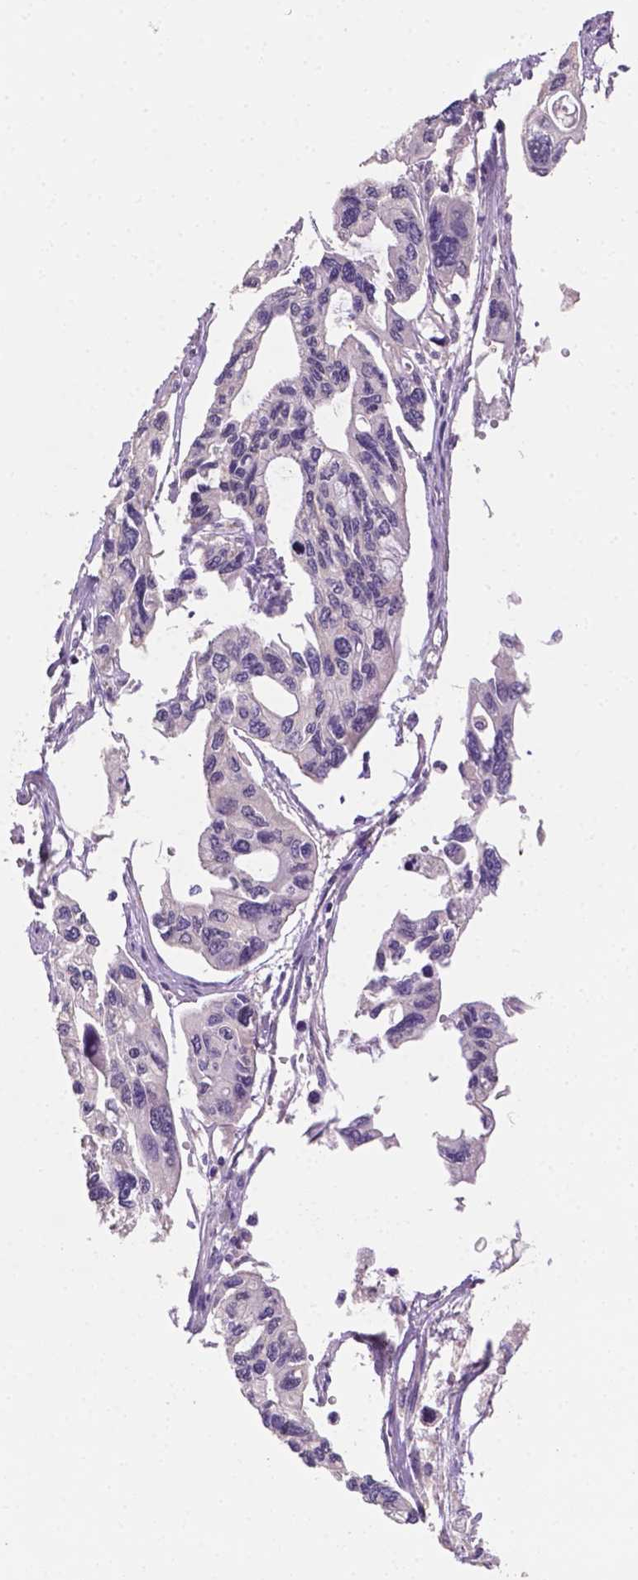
{"staining": {"intensity": "negative", "quantity": "none", "location": "none"}, "tissue": "pancreatic cancer", "cell_type": "Tumor cells", "image_type": "cancer", "snomed": [{"axis": "morphology", "description": "Adenocarcinoma, NOS"}, {"axis": "topography", "description": "Pancreas"}], "caption": "Tumor cells are negative for brown protein staining in pancreatic cancer (adenocarcinoma).", "gene": "MROH6", "patient": {"sex": "female", "age": 76}}